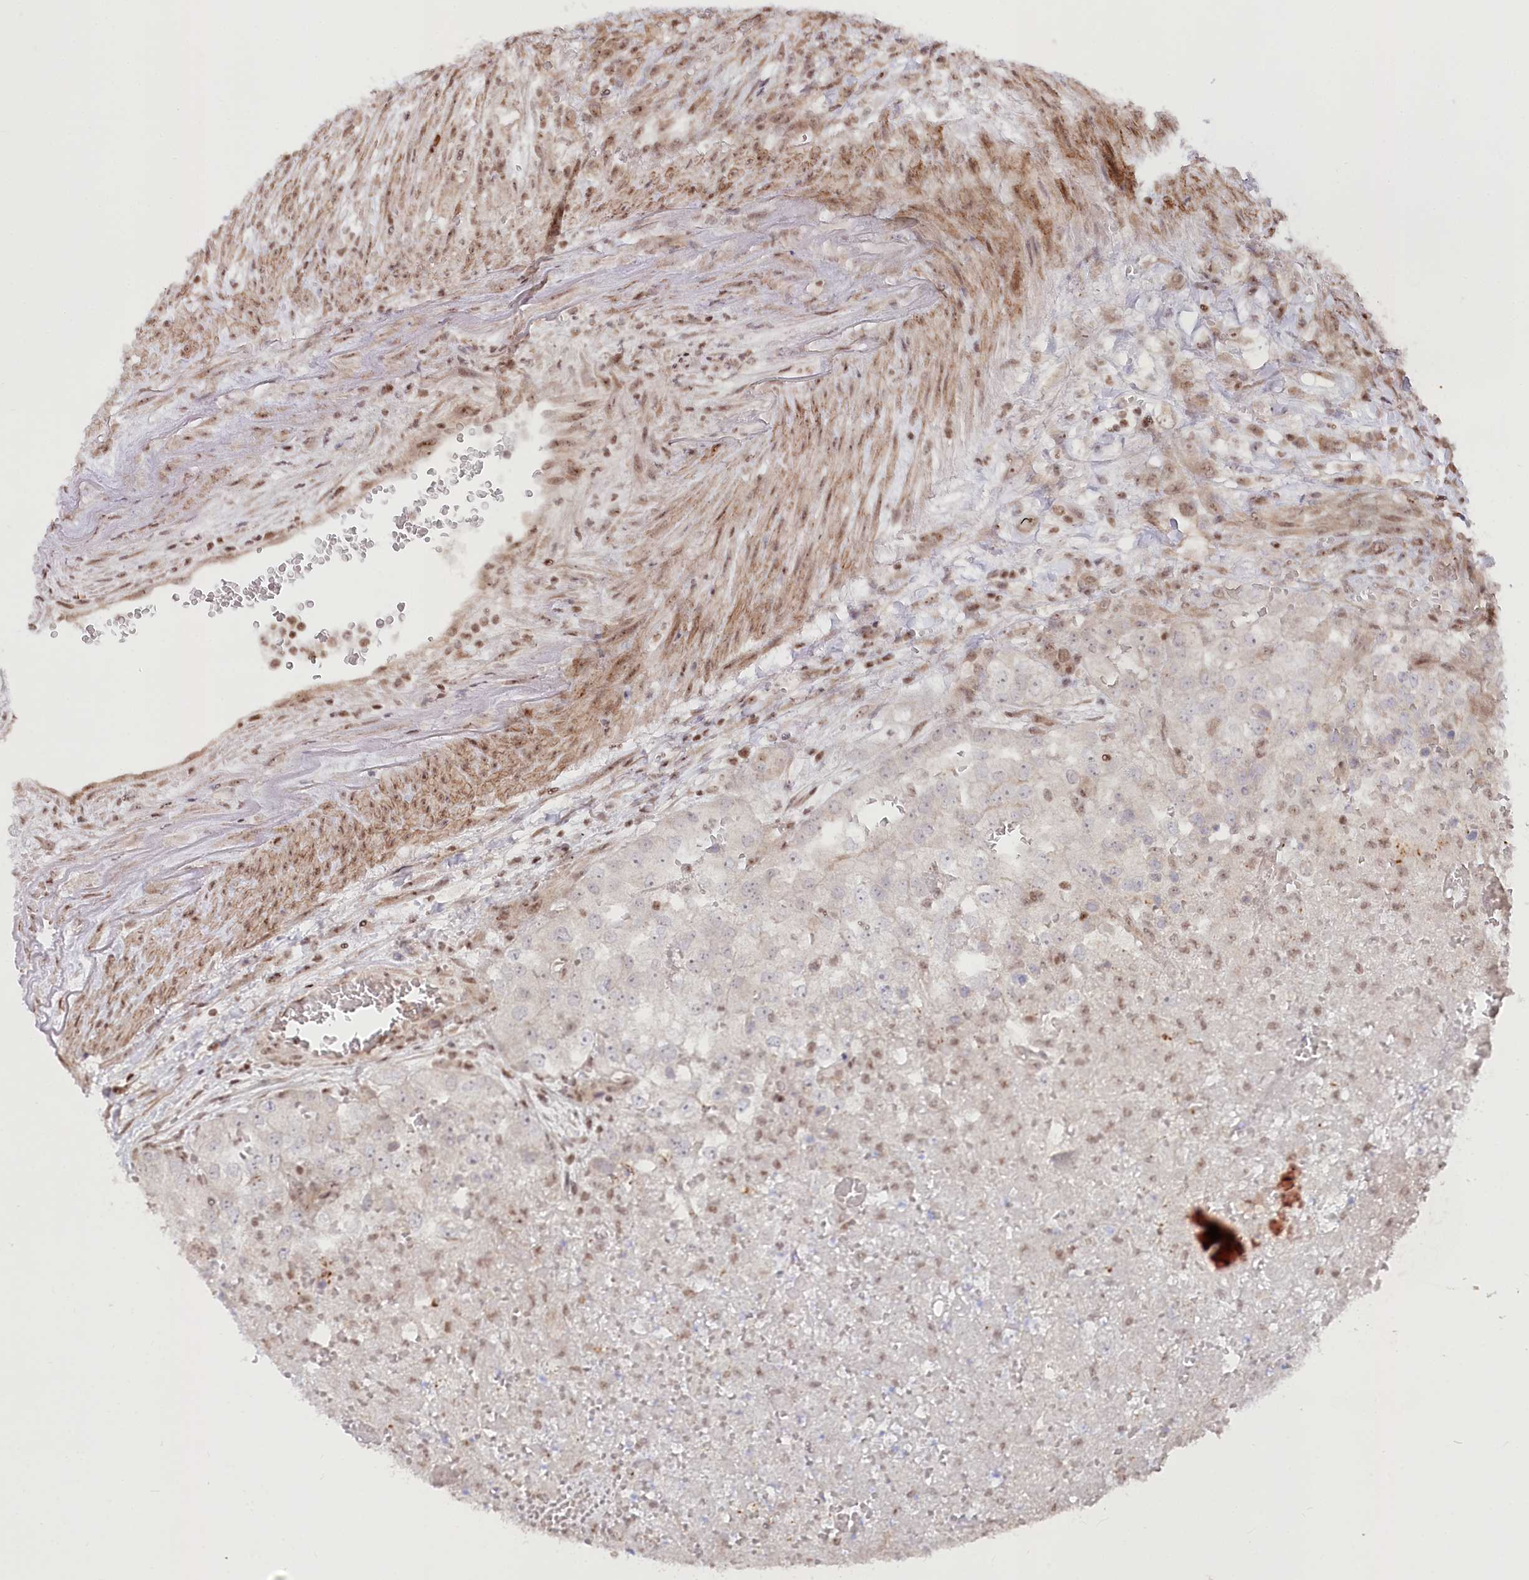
{"staining": {"intensity": "negative", "quantity": "none", "location": "none"}, "tissue": "renal cancer", "cell_type": "Tumor cells", "image_type": "cancer", "snomed": [{"axis": "morphology", "description": "Adenocarcinoma, NOS"}, {"axis": "topography", "description": "Kidney"}], "caption": "Photomicrograph shows no protein expression in tumor cells of renal cancer tissue.", "gene": "CGGBP1", "patient": {"sex": "female", "age": 54}}